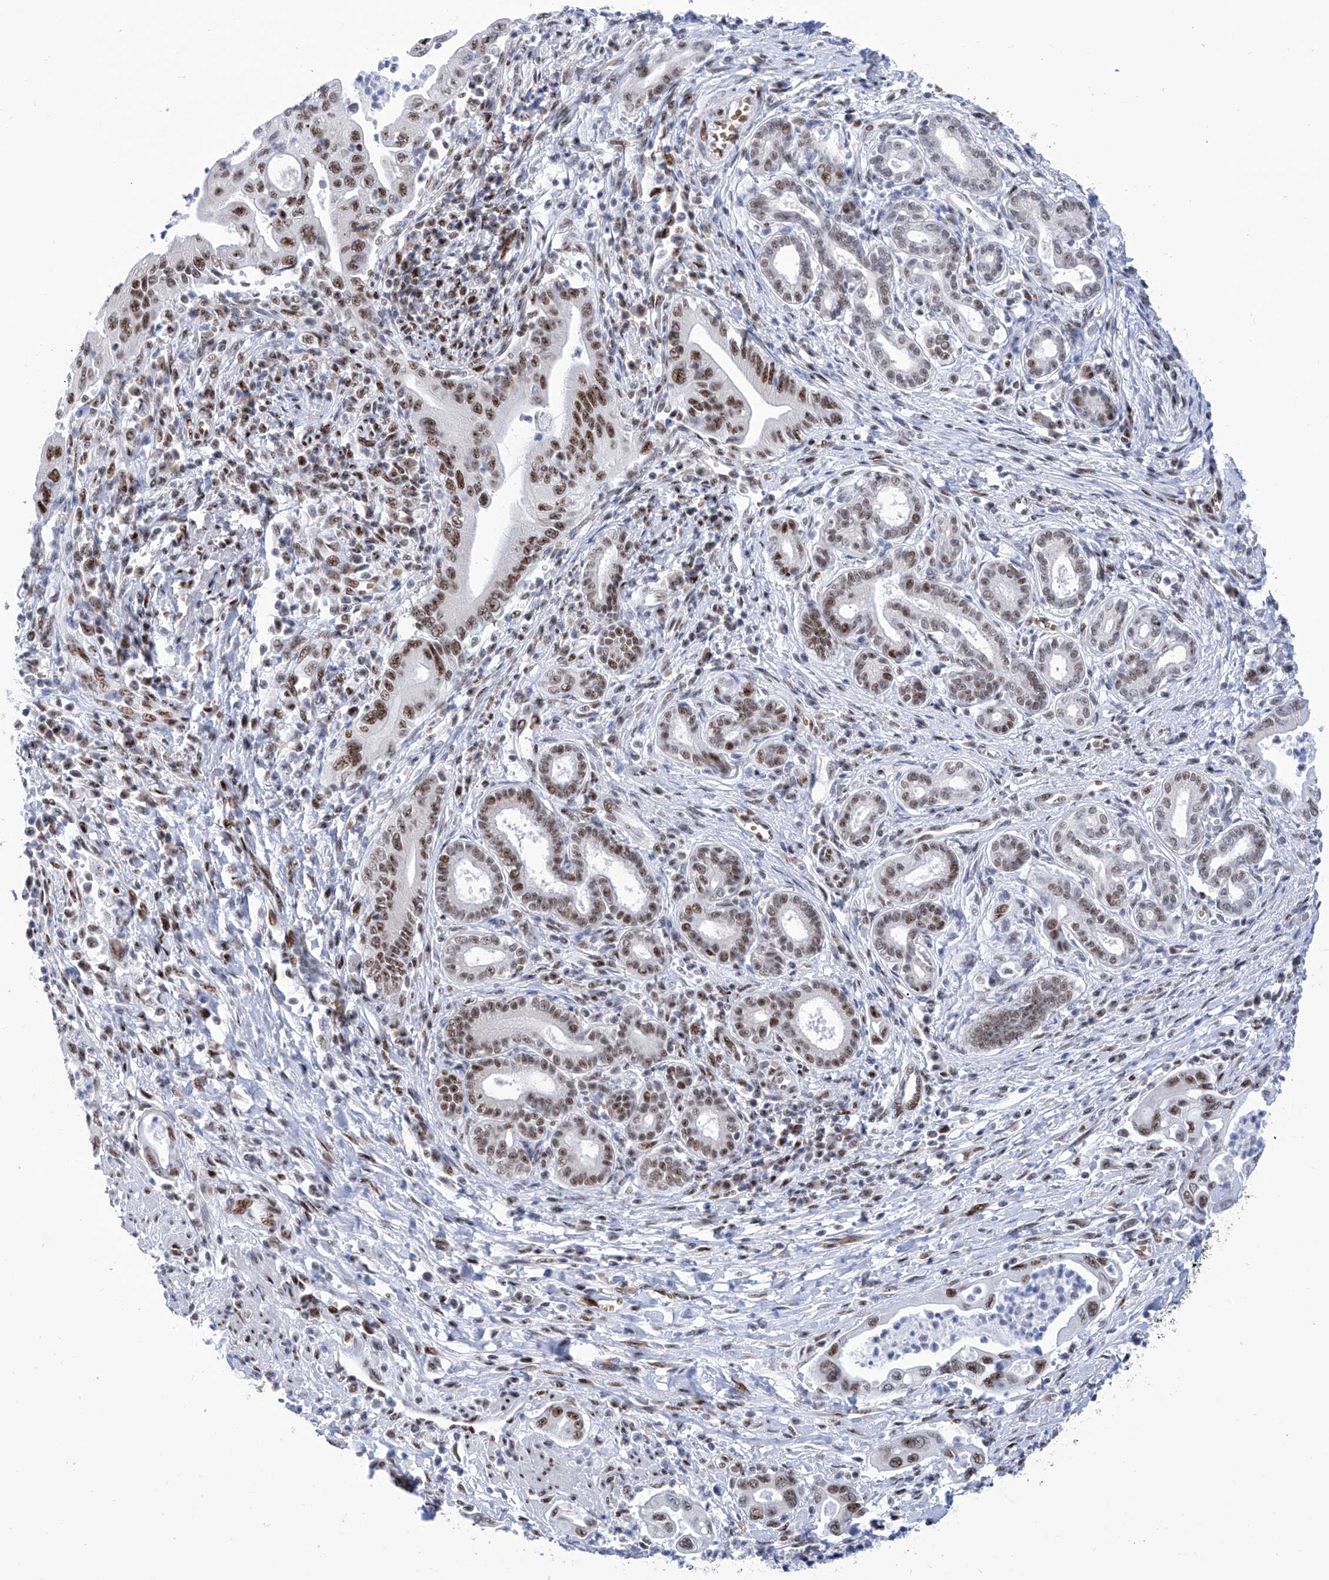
{"staining": {"intensity": "moderate", "quantity": ">75%", "location": "nuclear"}, "tissue": "pancreatic cancer", "cell_type": "Tumor cells", "image_type": "cancer", "snomed": [{"axis": "morphology", "description": "Adenocarcinoma, NOS"}, {"axis": "topography", "description": "Pancreas"}], "caption": "Protein expression analysis of human pancreatic cancer reveals moderate nuclear positivity in approximately >75% of tumor cells. (DAB (3,3'-diaminobenzidine) IHC with brightfield microscopy, high magnification).", "gene": "SART1", "patient": {"sex": "male", "age": 78}}